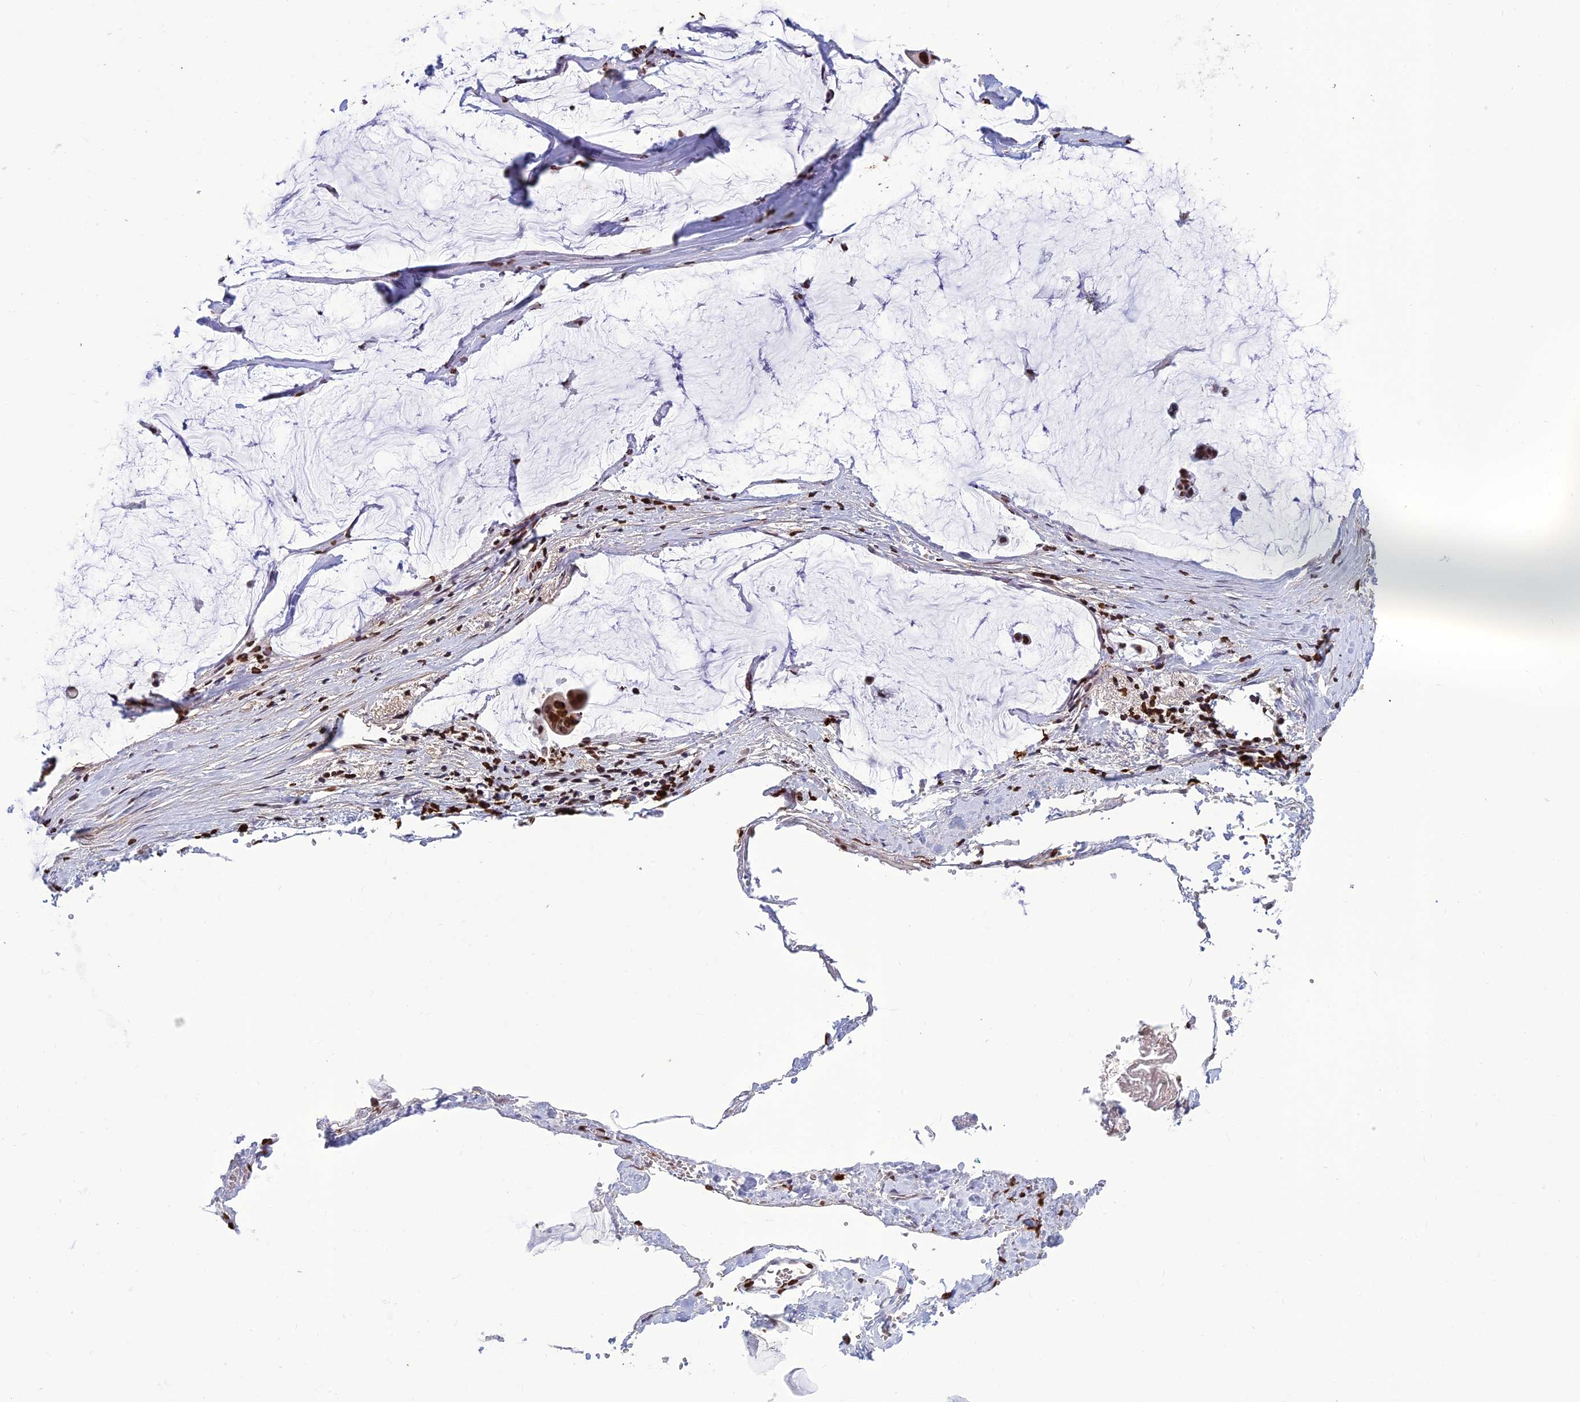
{"staining": {"intensity": "strong", "quantity": ">75%", "location": "nuclear"}, "tissue": "ovarian cancer", "cell_type": "Tumor cells", "image_type": "cancer", "snomed": [{"axis": "morphology", "description": "Cystadenocarcinoma, mucinous, NOS"}, {"axis": "topography", "description": "Ovary"}], "caption": "A brown stain highlights strong nuclear positivity of a protein in human ovarian cancer tumor cells.", "gene": "AKAP17A", "patient": {"sex": "female", "age": 73}}